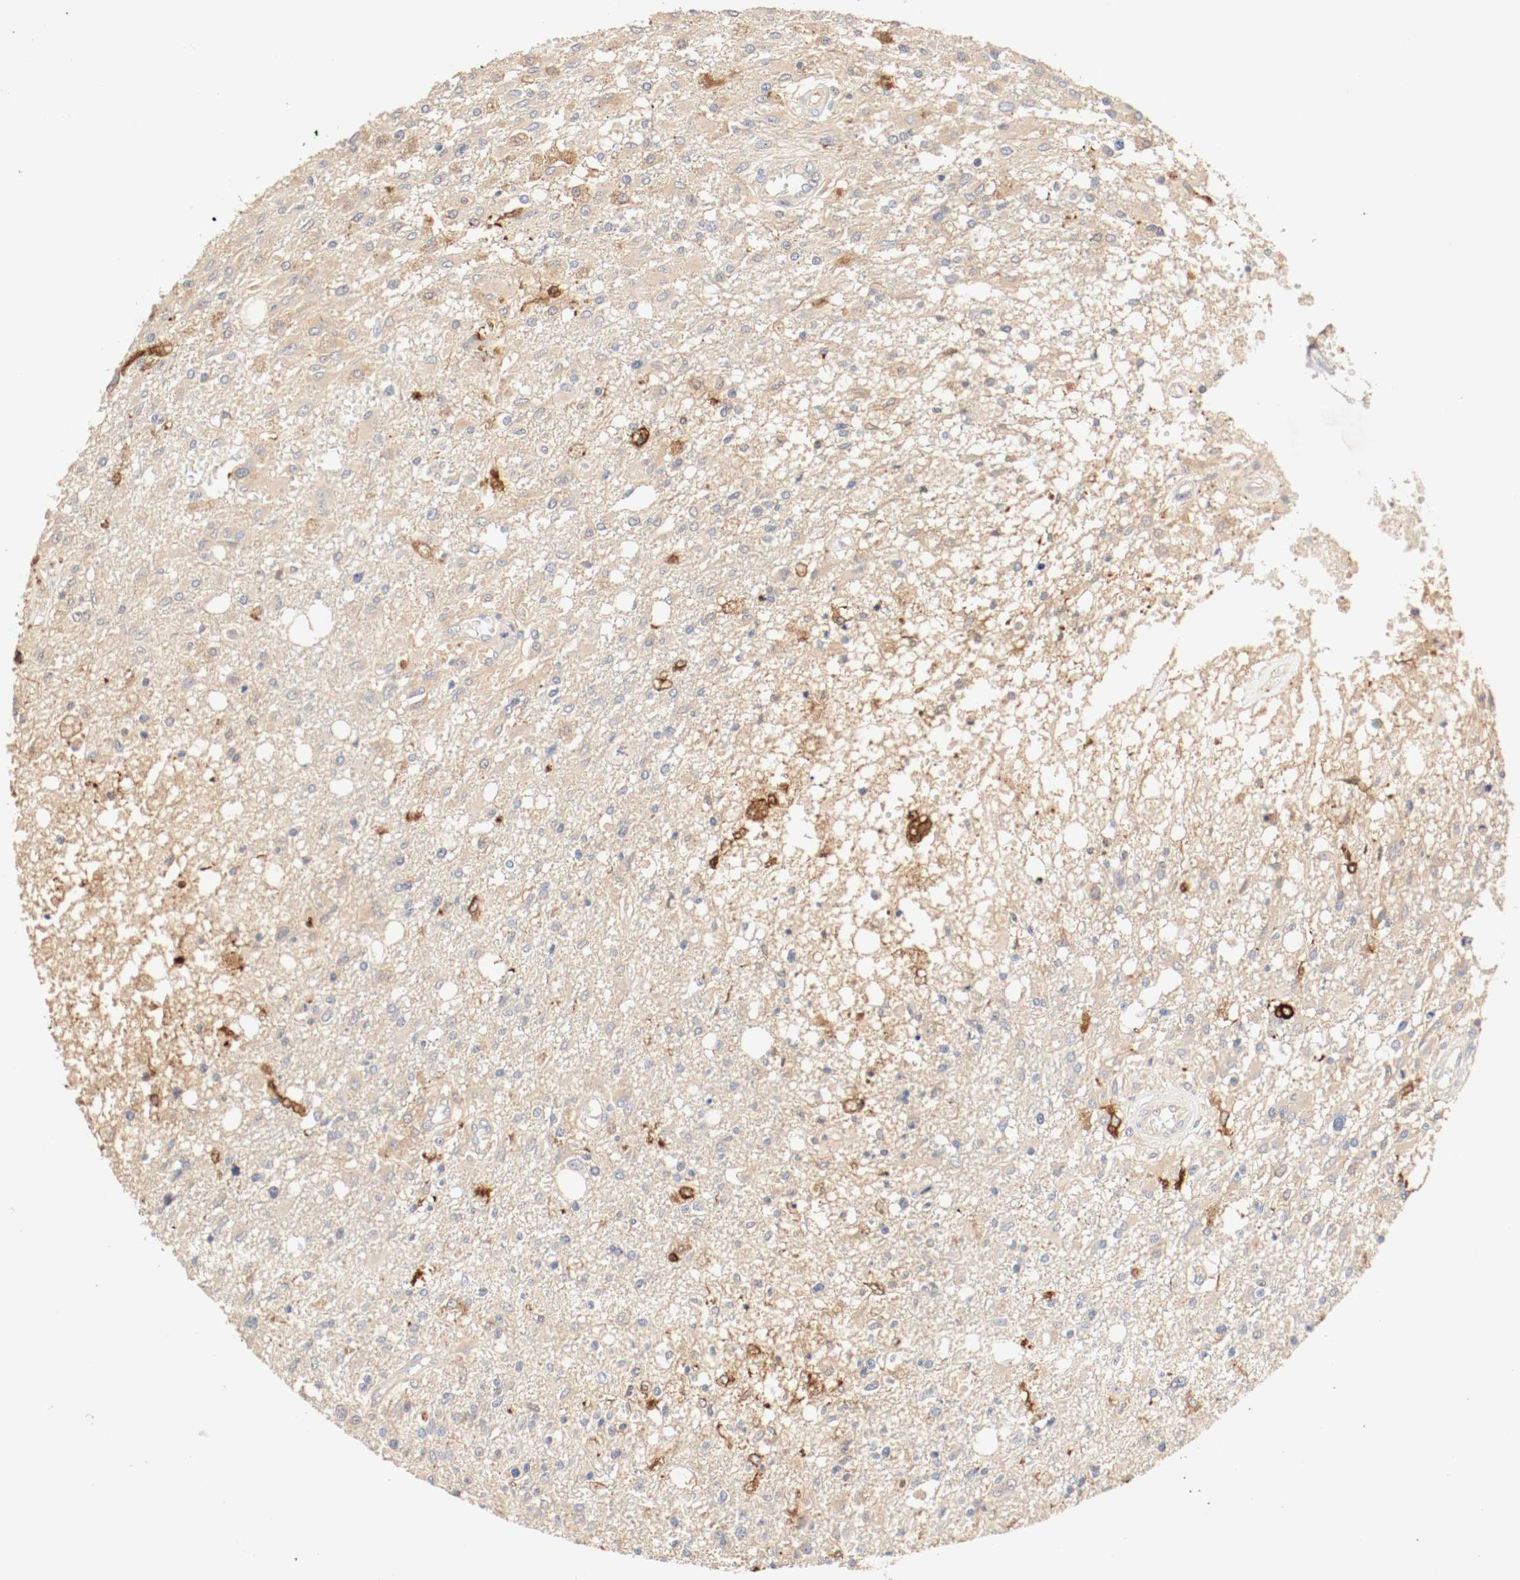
{"staining": {"intensity": "moderate", "quantity": ">75%", "location": "cytoplasmic/membranous"}, "tissue": "glioma", "cell_type": "Tumor cells", "image_type": "cancer", "snomed": [{"axis": "morphology", "description": "Glioma, malignant, High grade"}, {"axis": "topography", "description": "Cerebral cortex"}], "caption": "An IHC image of tumor tissue is shown. Protein staining in brown shows moderate cytoplasmic/membranous positivity in glioma within tumor cells.", "gene": "GIT1", "patient": {"sex": "male", "age": 76}}